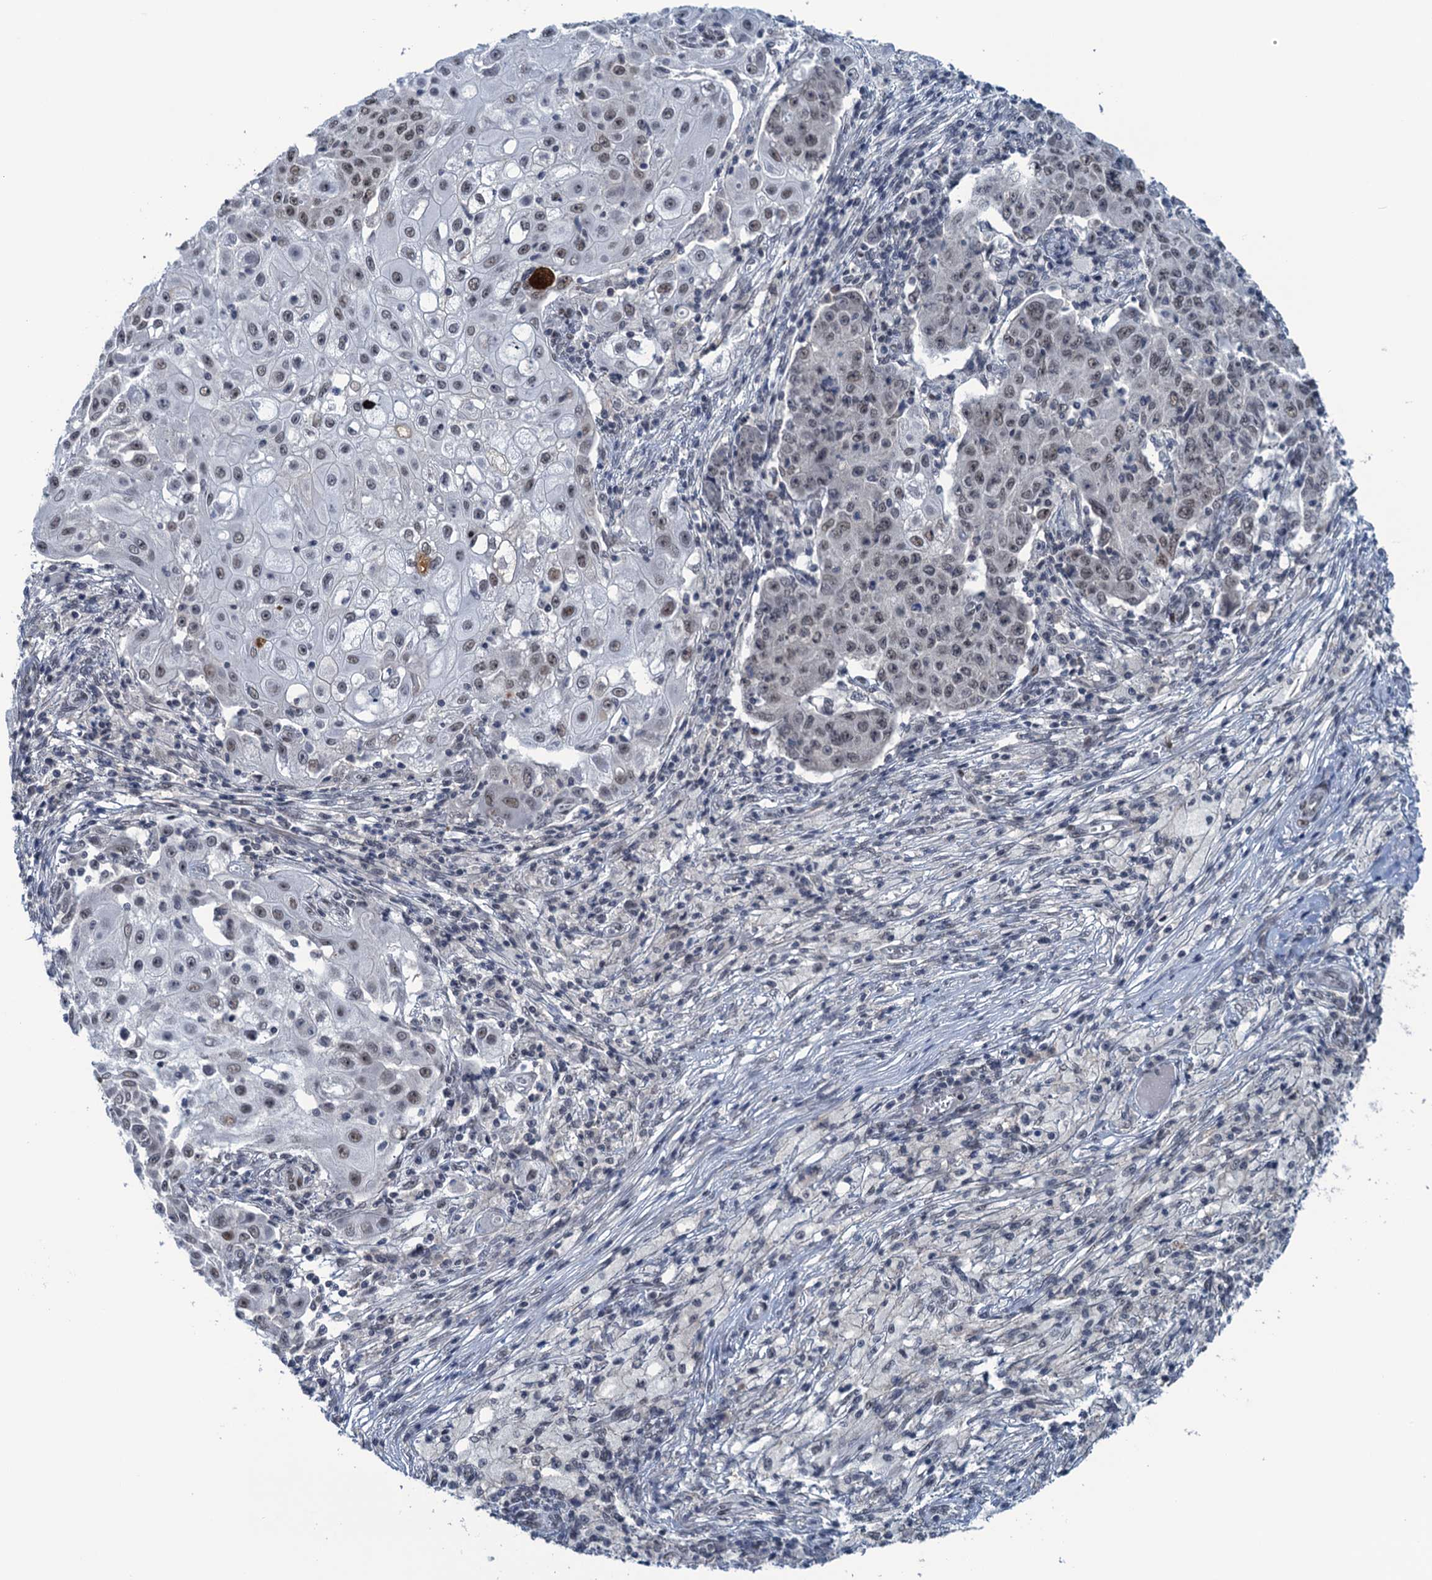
{"staining": {"intensity": "weak", "quantity": ">75%", "location": "nuclear"}, "tissue": "ovarian cancer", "cell_type": "Tumor cells", "image_type": "cancer", "snomed": [{"axis": "morphology", "description": "Carcinoma, endometroid"}, {"axis": "topography", "description": "Ovary"}], "caption": "A brown stain shows weak nuclear positivity of a protein in ovarian cancer (endometroid carcinoma) tumor cells.", "gene": "SAE1", "patient": {"sex": "female", "age": 42}}